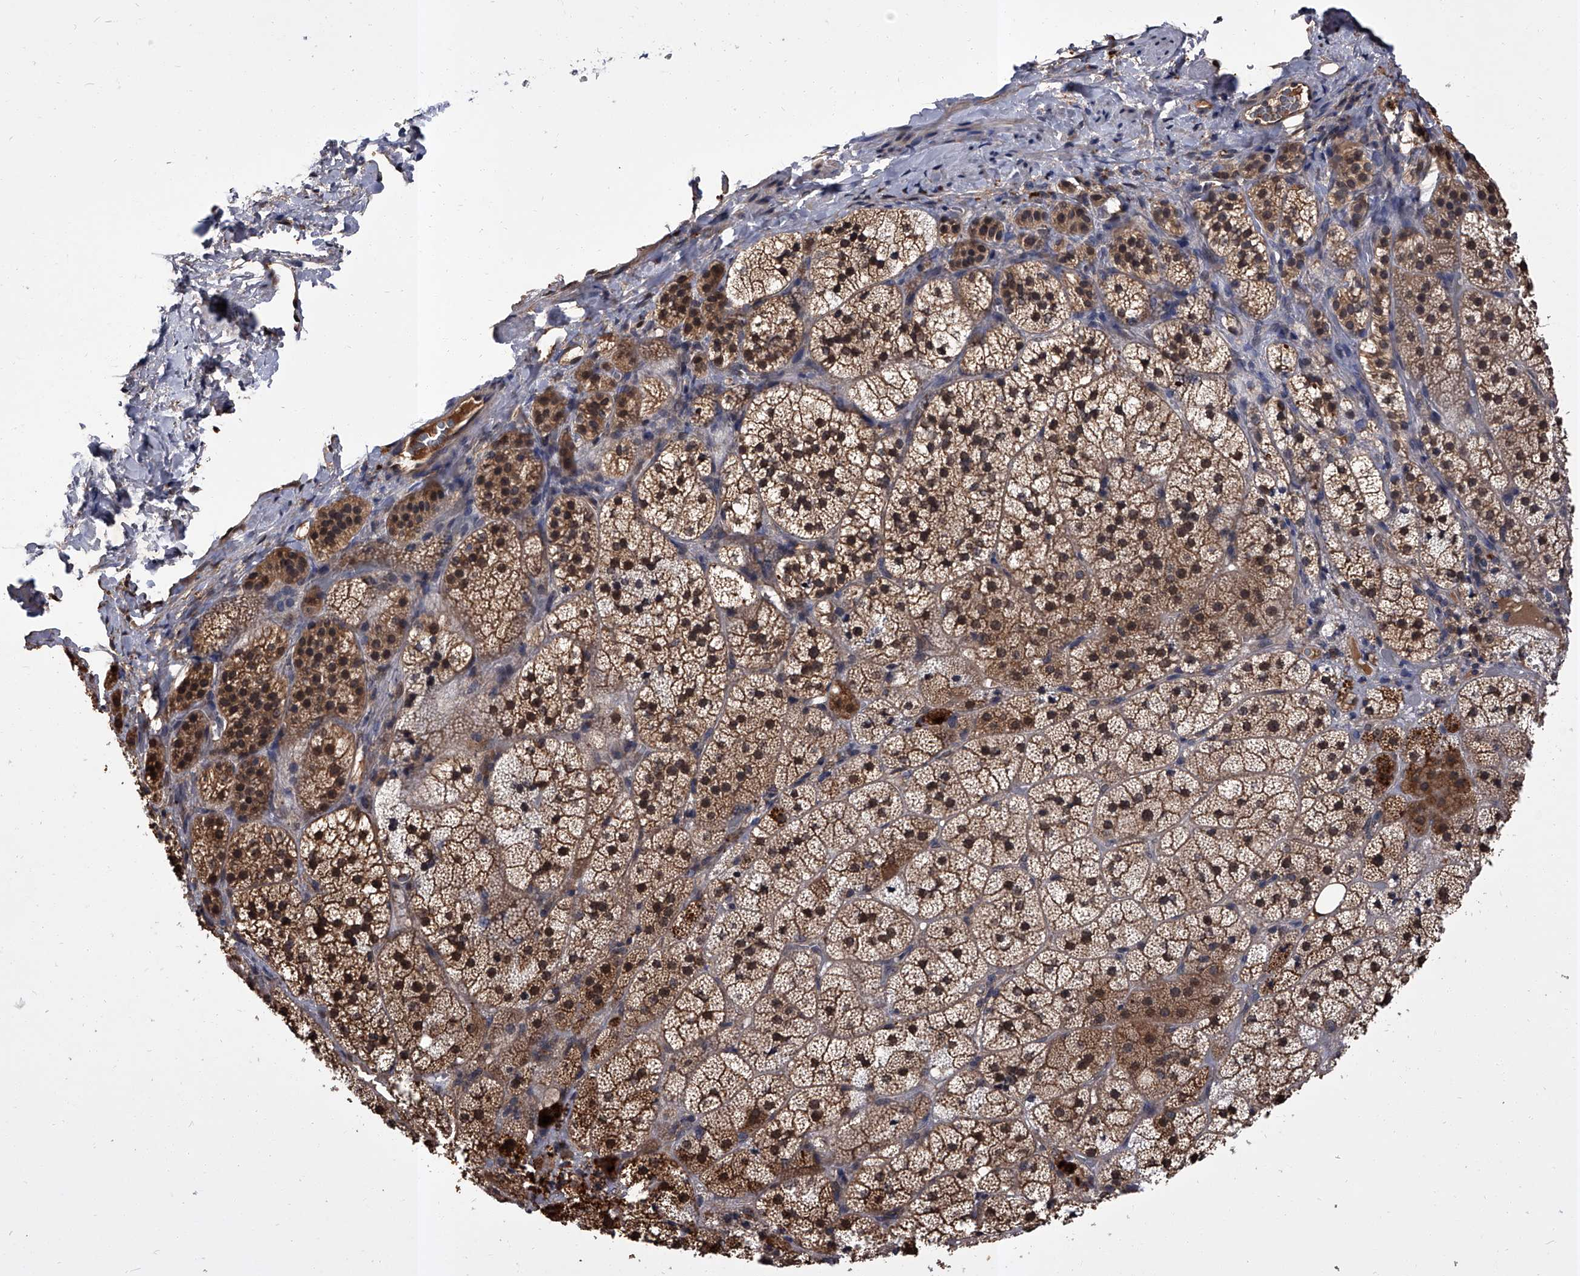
{"staining": {"intensity": "moderate", "quantity": ">75%", "location": "cytoplasmic/membranous,nuclear"}, "tissue": "adrenal gland", "cell_type": "Glandular cells", "image_type": "normal", "snomed": [{"axis": "morphology", "description": "Normal tissue, NOS"}, {"axis": "topography", "description": "Adrenal gland"}], "caption": "Glandular cells demonstrate medium levels of moderate cytoplasmic/membranous,nuclear expression in approximately >75% of cells in benign human adrenal gland. The protein of interest is stained brown, and the nuclei are stained in blue (DAB IHC with brightfield microscopy, high magnification).", "gene": "SLC18B1", "patient": {"sex": "female", "age": 44}}